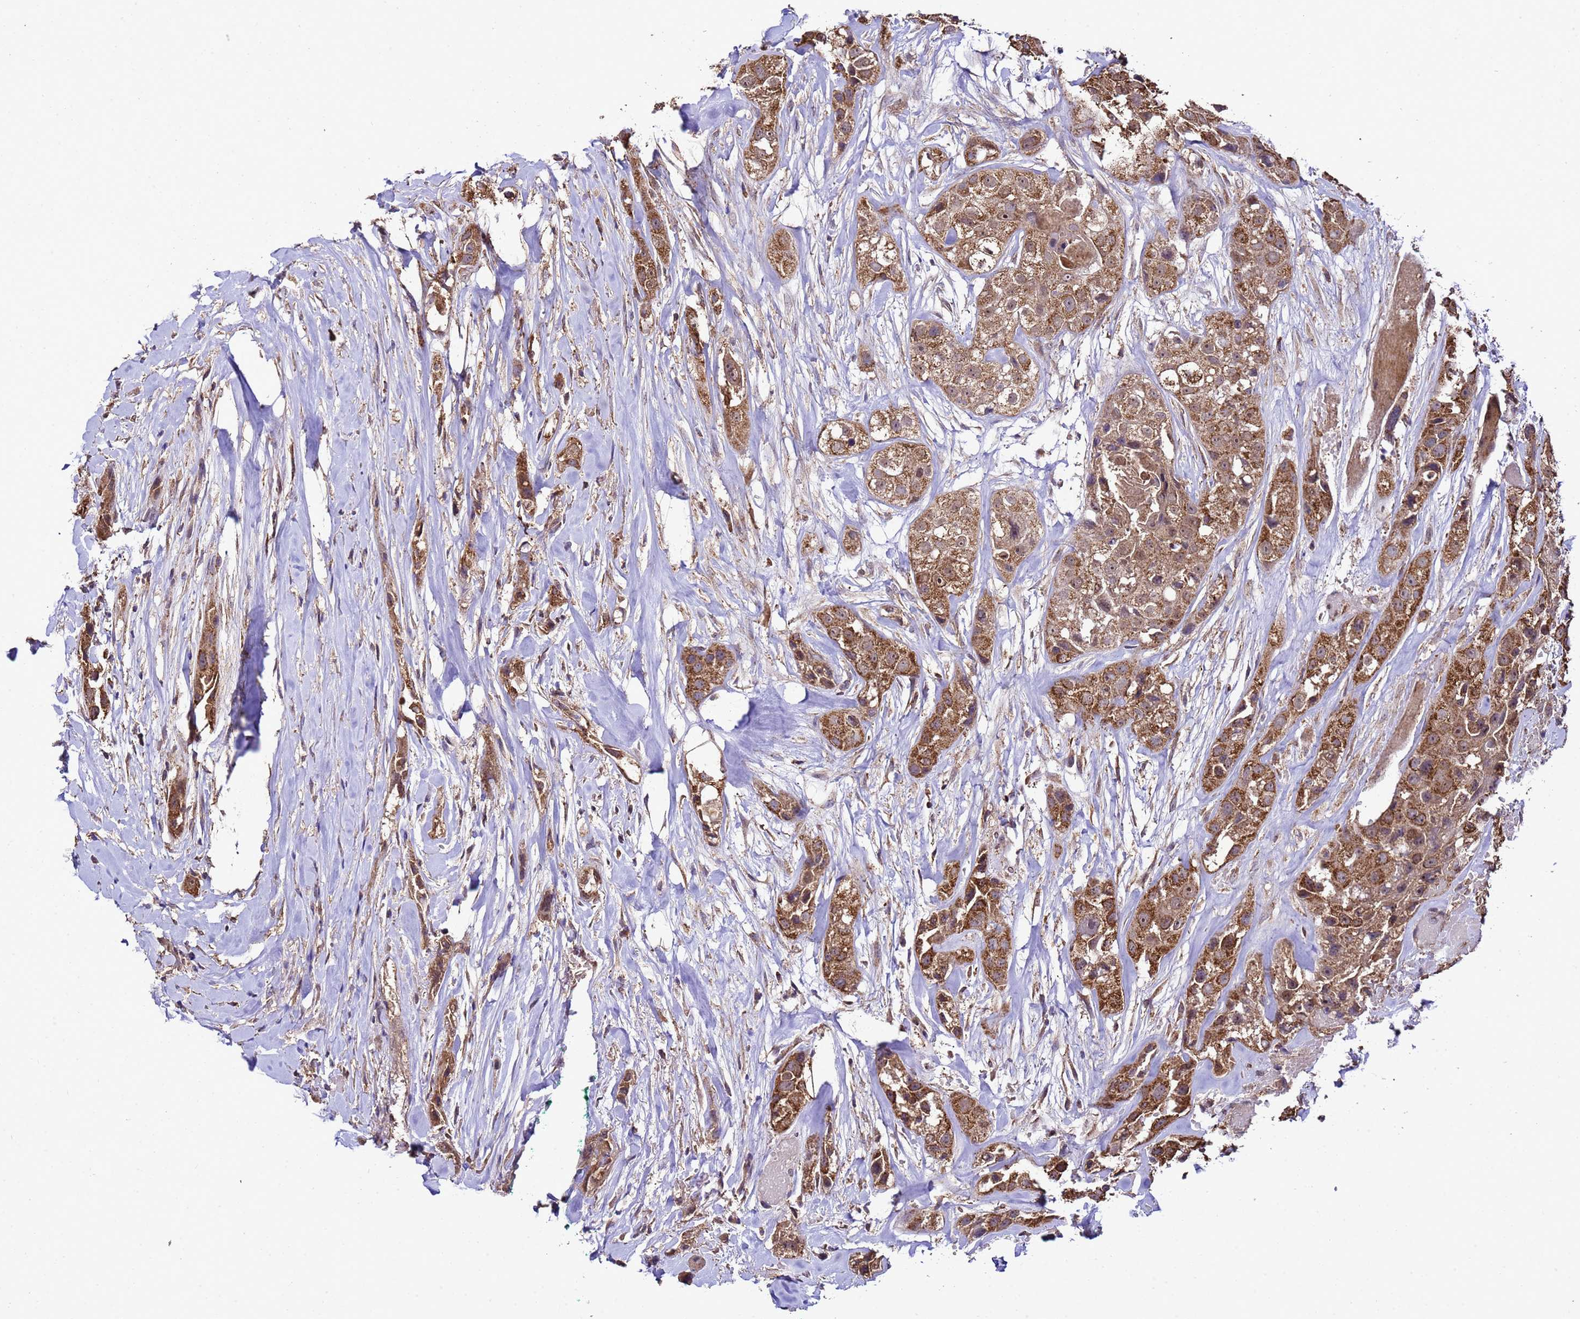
{"staining": {"intensity": "strong", "quantity": ">75%", "location": "cytoplasmic/membranous"}, "tissue": "head and neck cancer", "cell_type": "Tumor cells", "image_type": "cancer", "snomed": [{"axis": "morphology", "description": "Normal tissue, NOS"}, {"axis": "morphology", "description": "Squamous cell carcinoma, NOS"}, {"axis": "topography", "description": "Skeletal muscle"}, {"axis": "topography", "description": "Head-Neck"}], "caption": "Squamous cell carcinoma (head and neck) stained with a protein marker displays strong staining in tumor cells.", "gene": "HSPBAP1", "patient": {"sex": "male", "age": 51}}